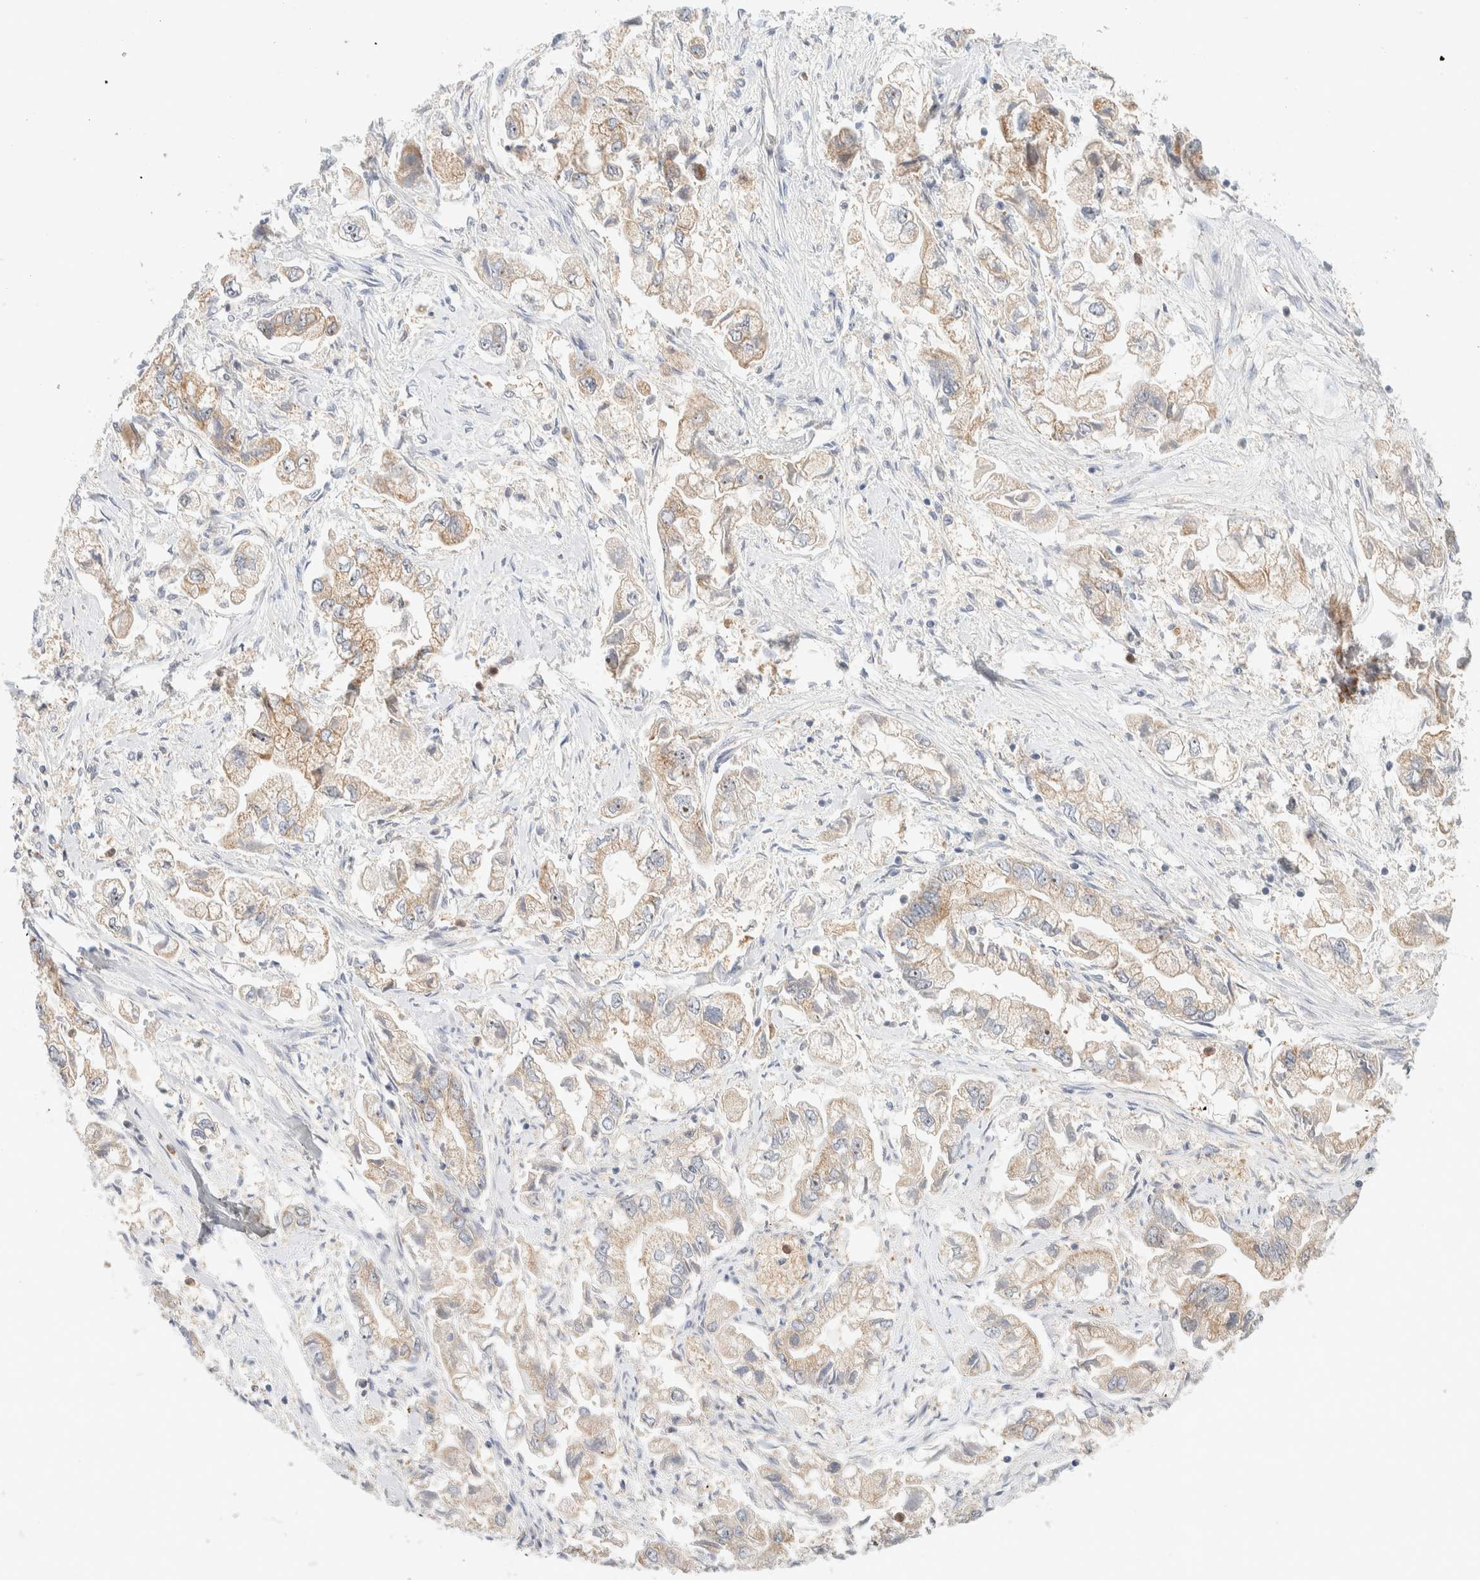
{"staining": {"intensity": "weak", "quantity": ">75%", "location": "cytoplasmic/membranous"}, "tissue": "stomach cancer", "cell_type": "Tumor cells", "image_type": "cancer", "snomed": [{"axis": "morphology", "description": "Normal tissue, NOS"}, {"axis": "morphology", "description": "Adenocarcinoma, NOS"}, {"axis": "topography", "description": "Stomach"}], "caption": "This histopathology image shows immunohistochemistry staining of human stomach adenocarcinoma, with low weak cytoplasmic/membranous expression in about >75% of tumor cells.", "gene": "HDHD3", "patient": {"sex": "male", "age": 62}}